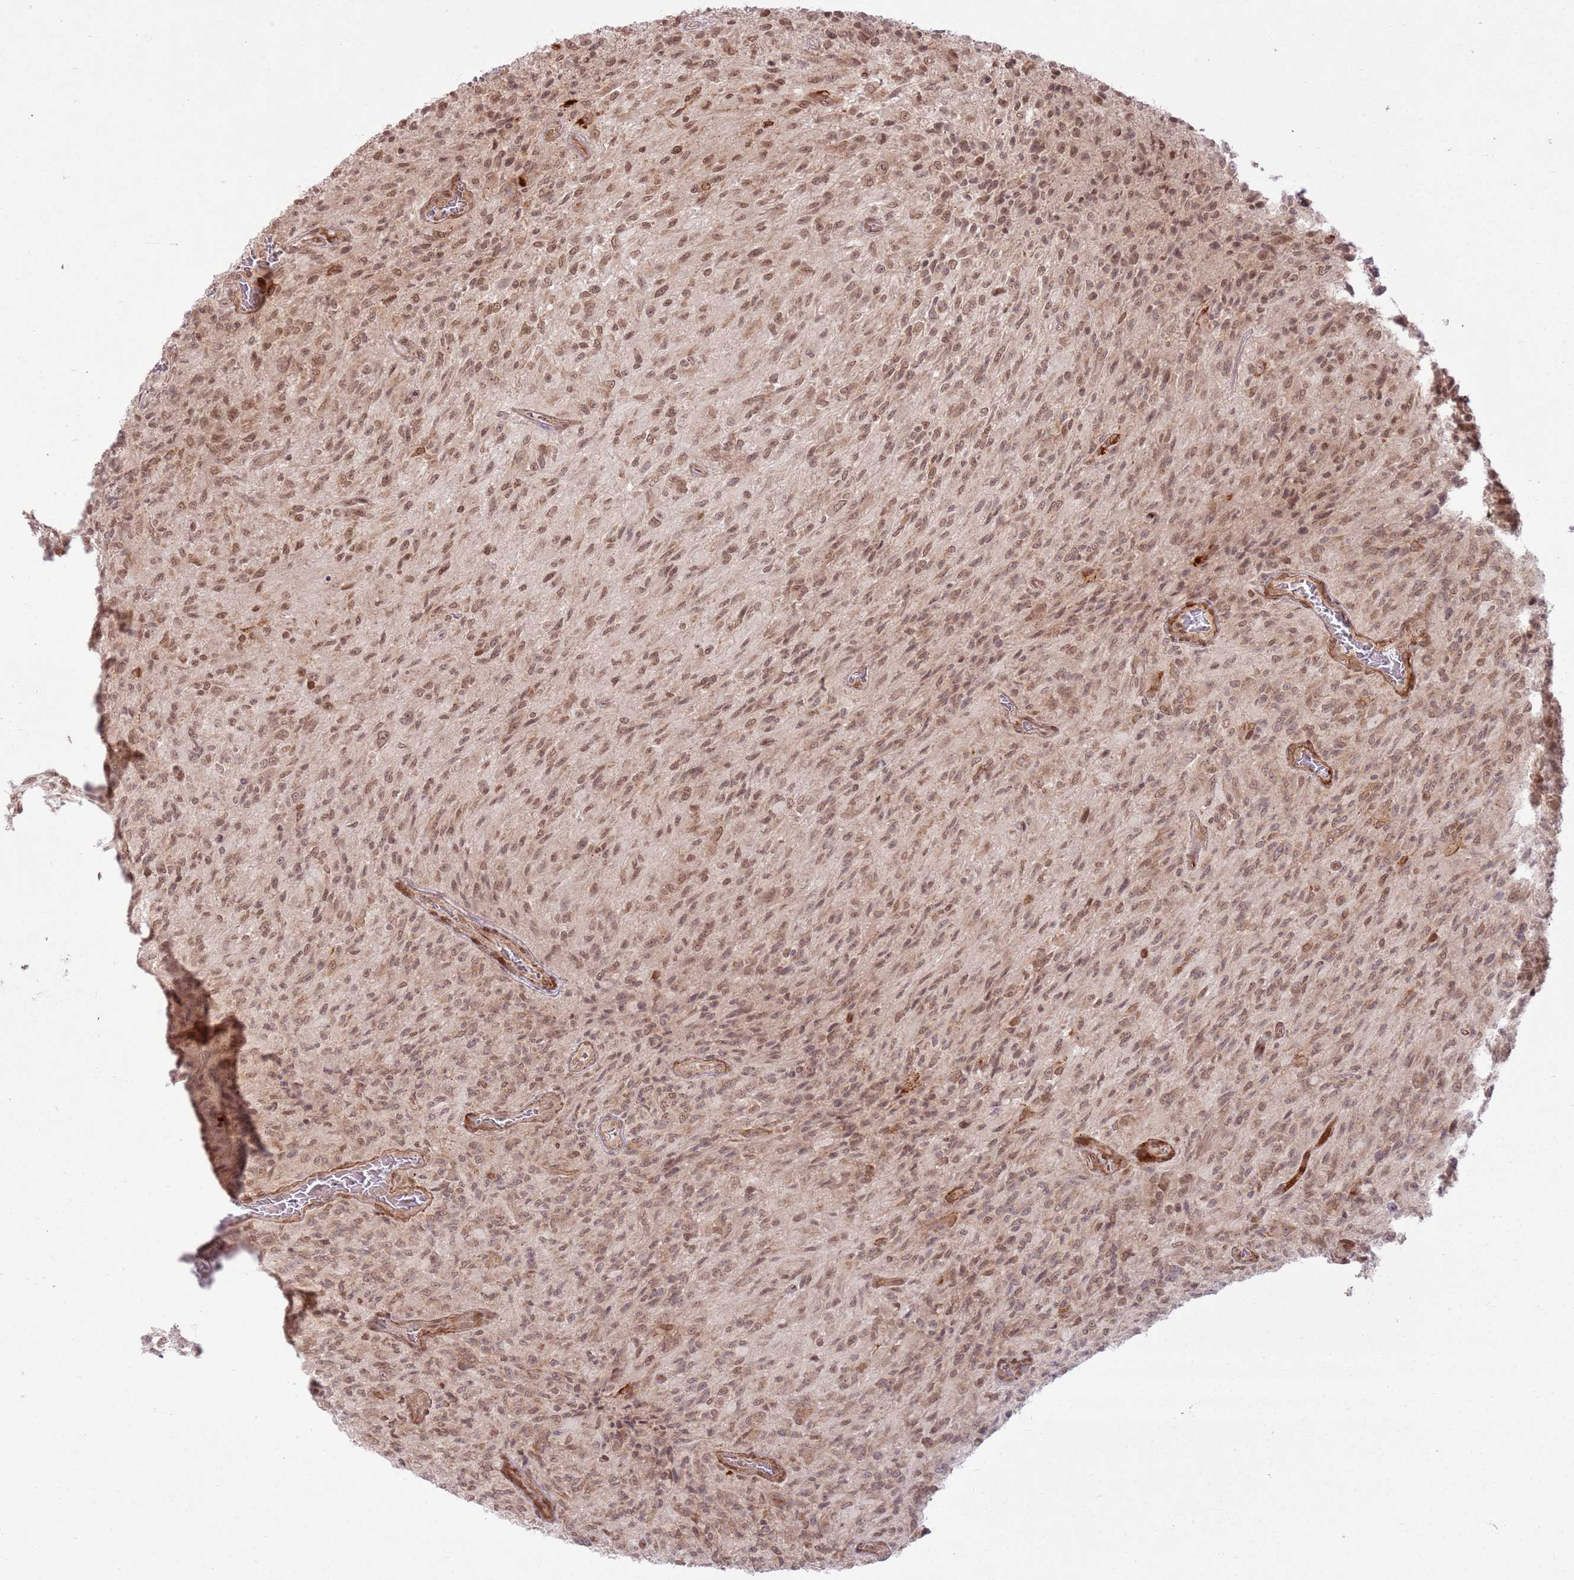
{"staining": {"intensity": "moderate", "quantity": ">75%", "location": "nuclear"}, "tissue": "glioma", "cell_type": "Tumor cells", "image_type": "cancer", "snomed": [{"axis": "morphology", "description": "Normal tissue, NOS"}, {"axis": "morphology", "description": "Glioma, malignant, High grade"}, {"axis": "topography", "description": "Cerebral cortex"}], "caption": "This histopathology image displays IHC staining of glioma, with medium moderate nuclear positivity in approximately >75% of tumor cells.", "gene": "KLHL36", "patient": {"sex": "male", "age": 56}}